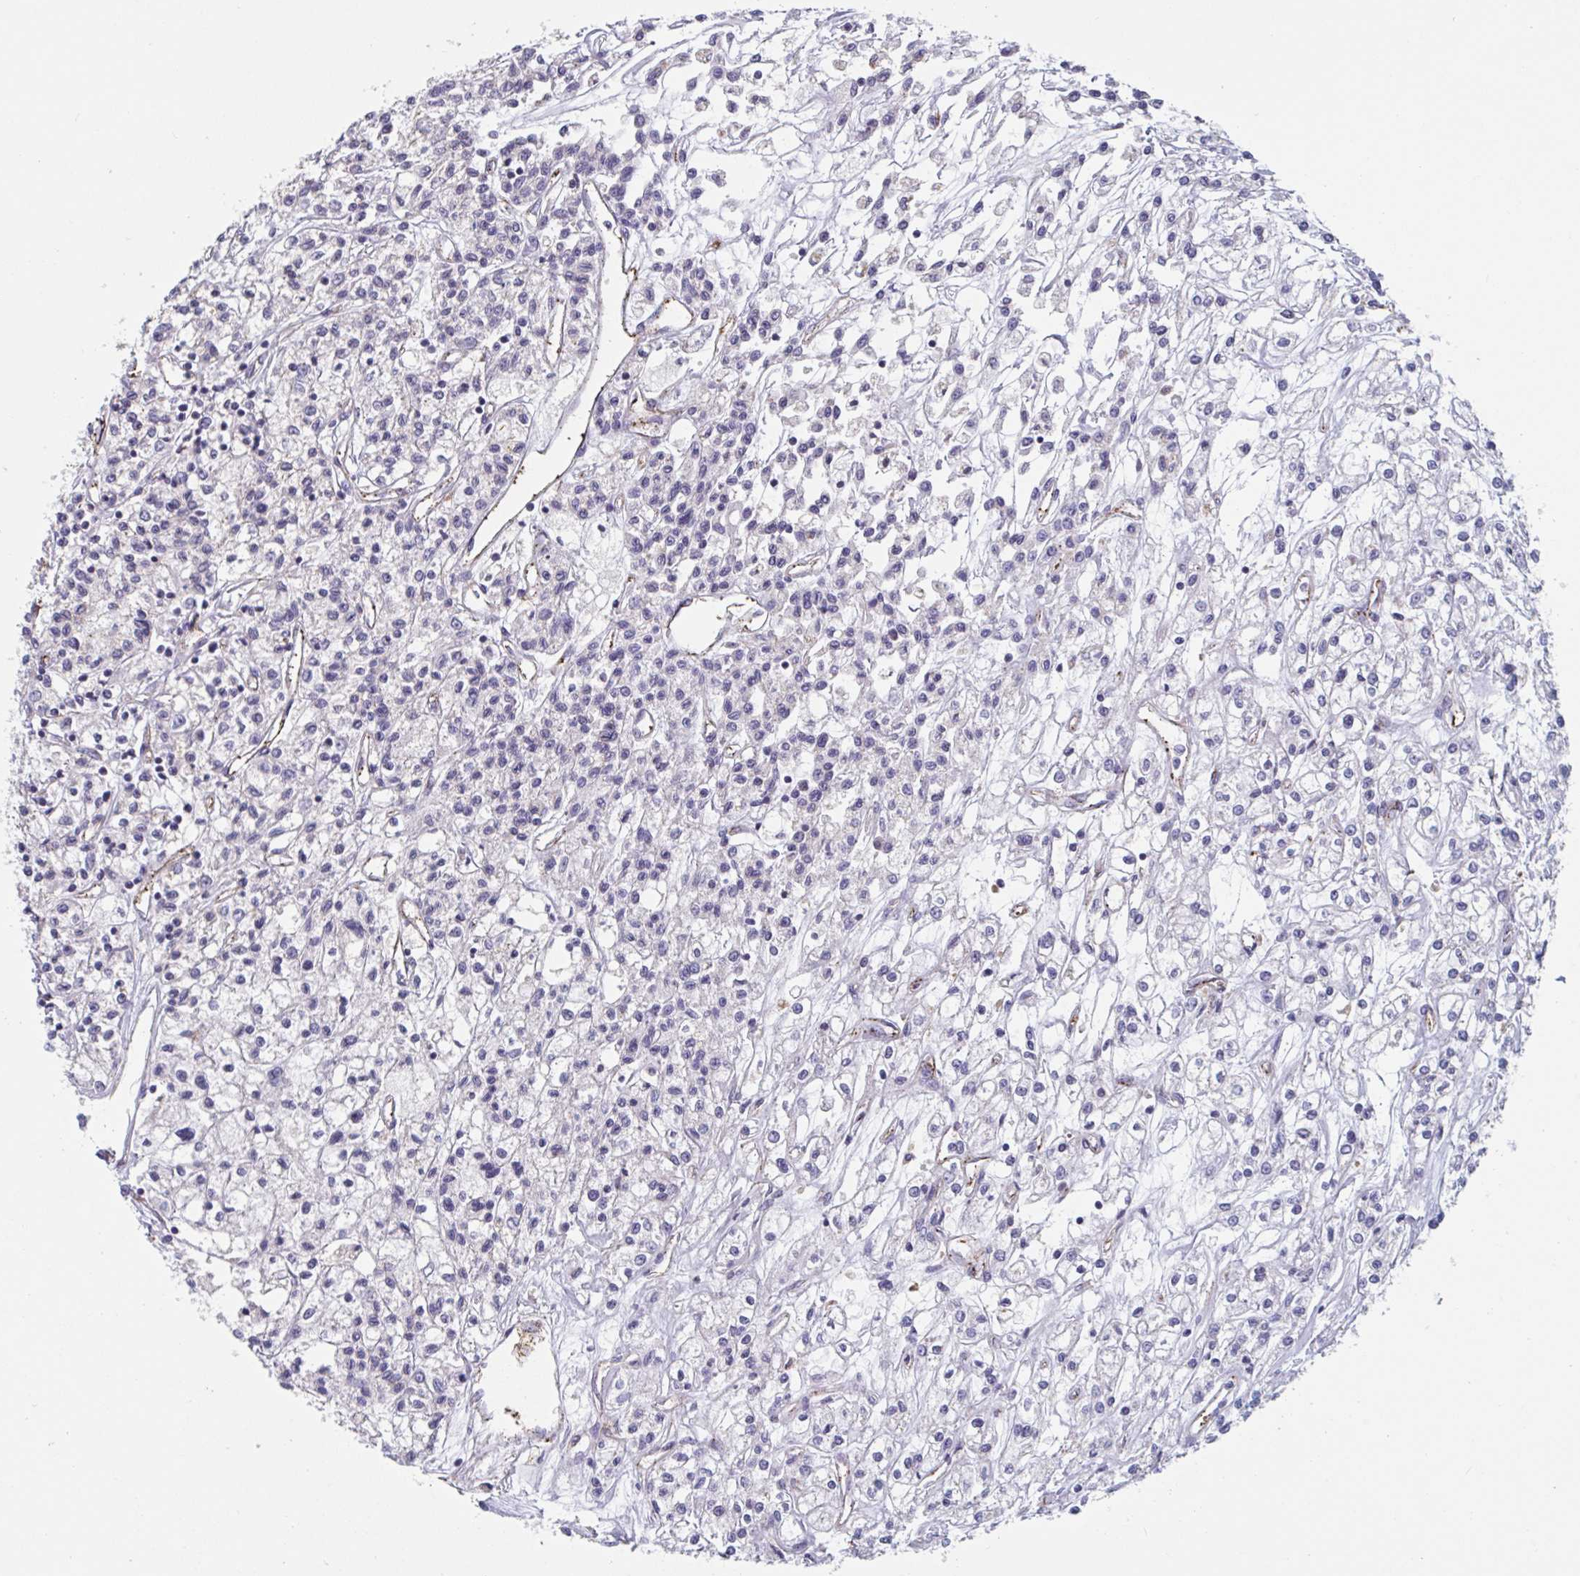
{"staining": {"intensity": "negative", "quantity": "none", "location": "none"}, "tissue": "renal cancer", "cell_type": "Tumor cells", "image_type": "cancer", "snomed": [{"axis": "morphology", "description": "Adenocarcinoma, NOS"}, {"axis": "topography", "description": "Kidney"}], "caption": "Renal adenocarcinoma stained for a protein using immunohistochemistry (IHC) displays no staining tumor cells.", "gene": "TNFSF10", "patient": {"sex": "female", "age": 59}}